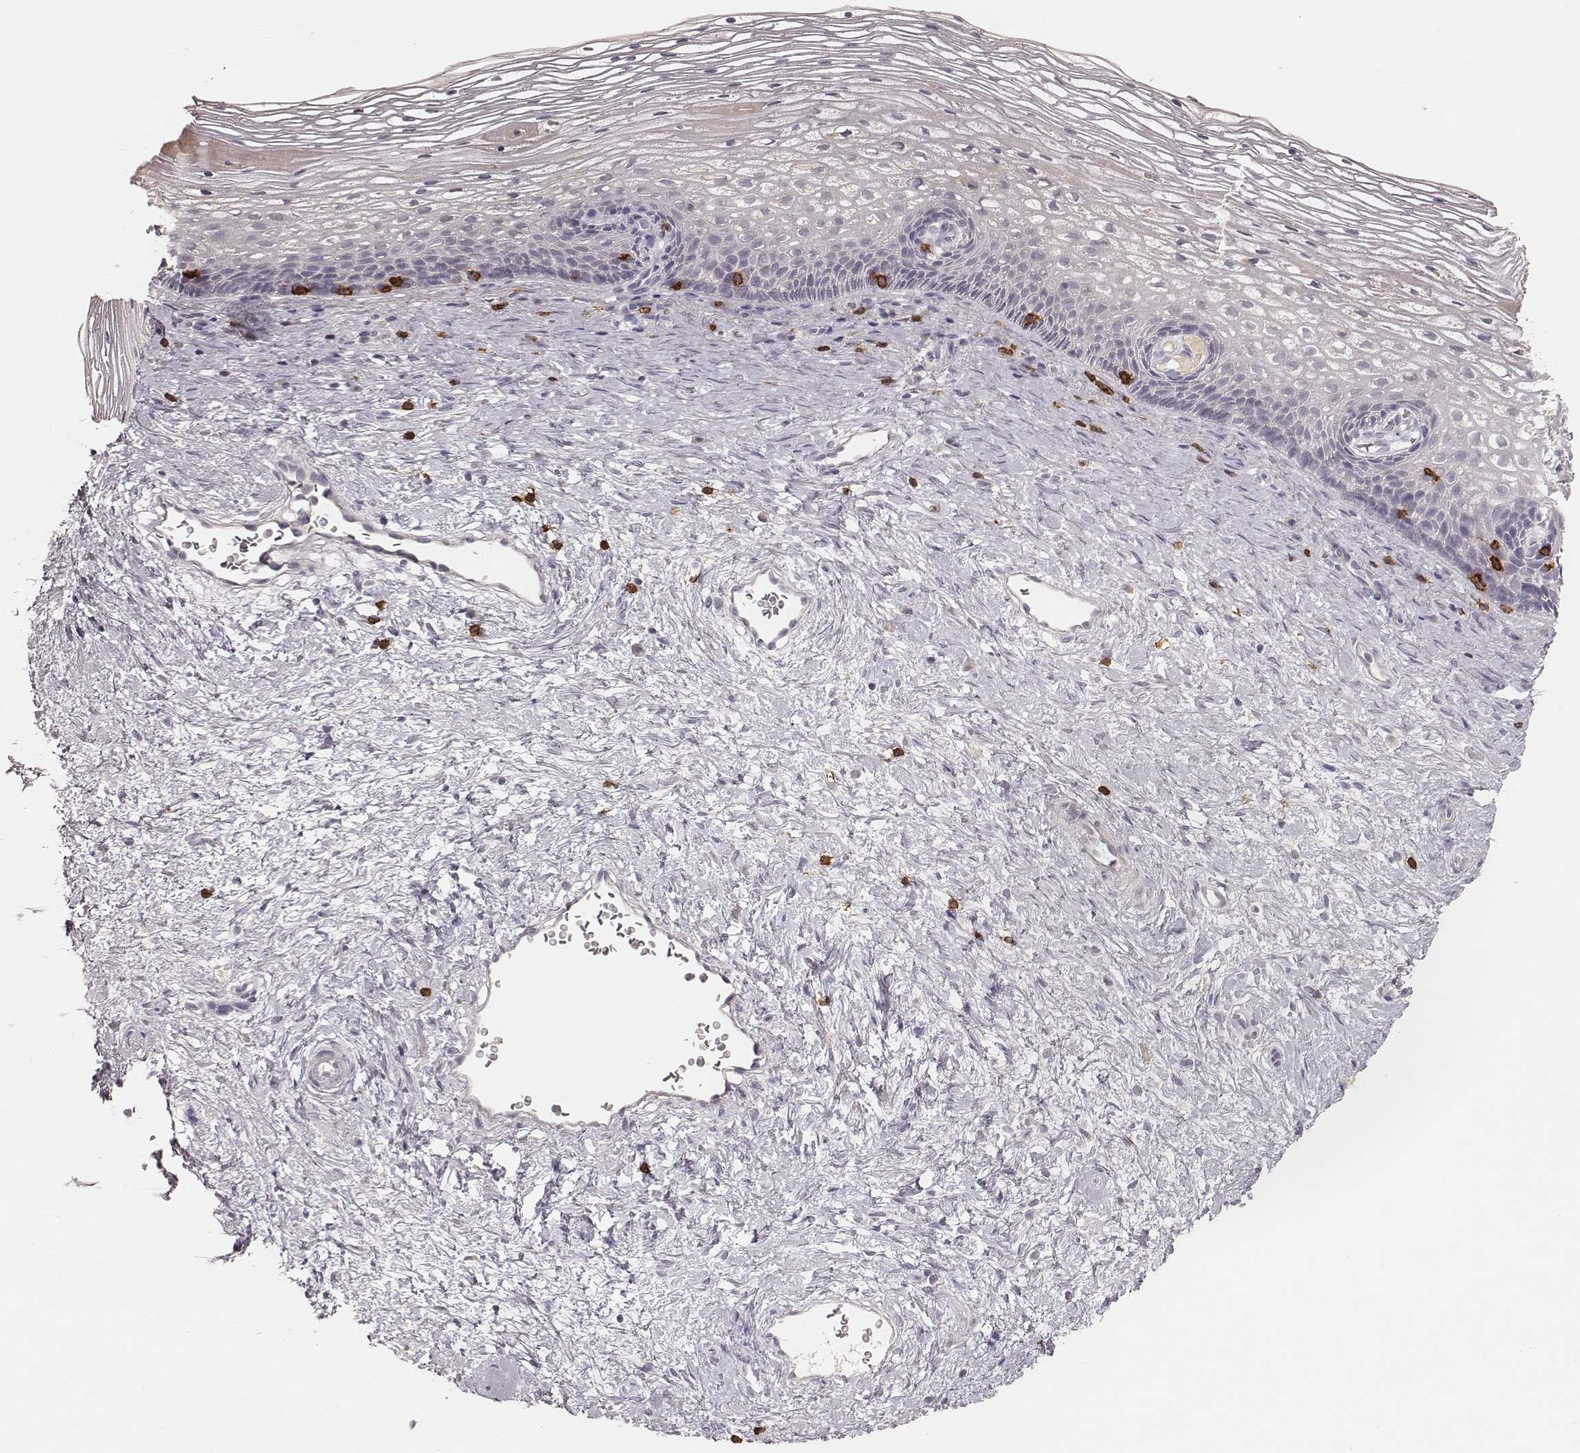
{"staining": {"intensity": "negative", "quantity": "none", "location": "none"}, "tissue": "cervix", "cell_type": "Glandular cells", "image_type": "normal", "snomed": [{"axis": "morphology", "description": "Normal tissue, NOS"}, {"axis": "topography", "description": "Cervix"}], "caption": "Protein analysis of normal cervix shows no significant expression in glandular cells.", "gene": "CD8A", "patient": {"sex": "female", "age": 34}}